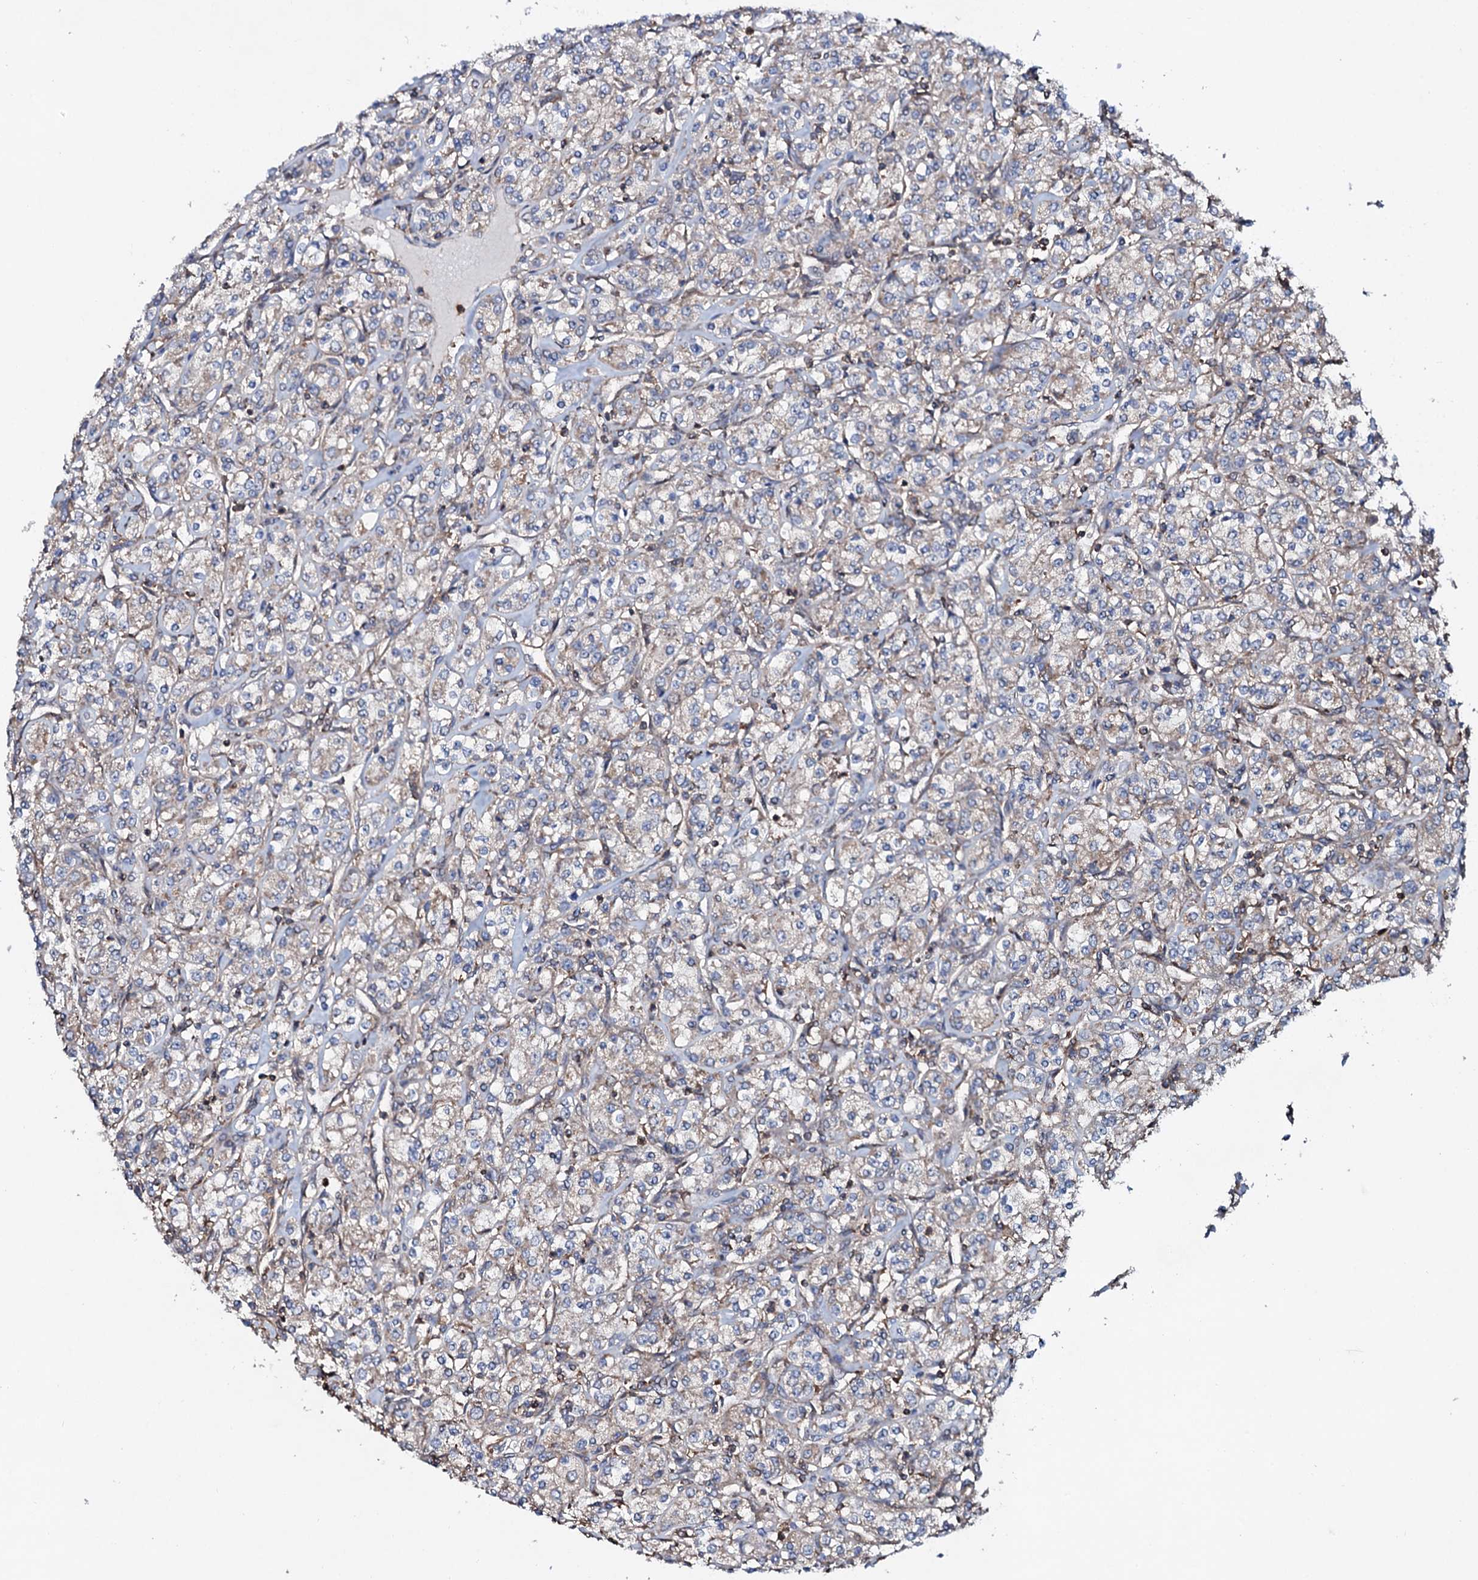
{"staining": {"intensity": "weak", "quantity": "25%-75%", "location": "cytoplasmic/membranous"}, "tissue": "renal cancer", "cell_type": "Tumor cells", "image_type": "cancer", "snomed": [{"axis": "morphology", "description": "Adenocarcinoma, NOS"}, {"axis": "topography", "description": "Kidney"}], "caption": "Renal adenocarcinoma tissue exhibits weak cytoplasmic/membranous positivity in about 25%-75% of tumor cells, visualized by immunohistochemistry. (DAB IHC with brightfield microscopy, high magnification).", "gene": "COG6", "patient": {"sex": "male", "age": 77}}